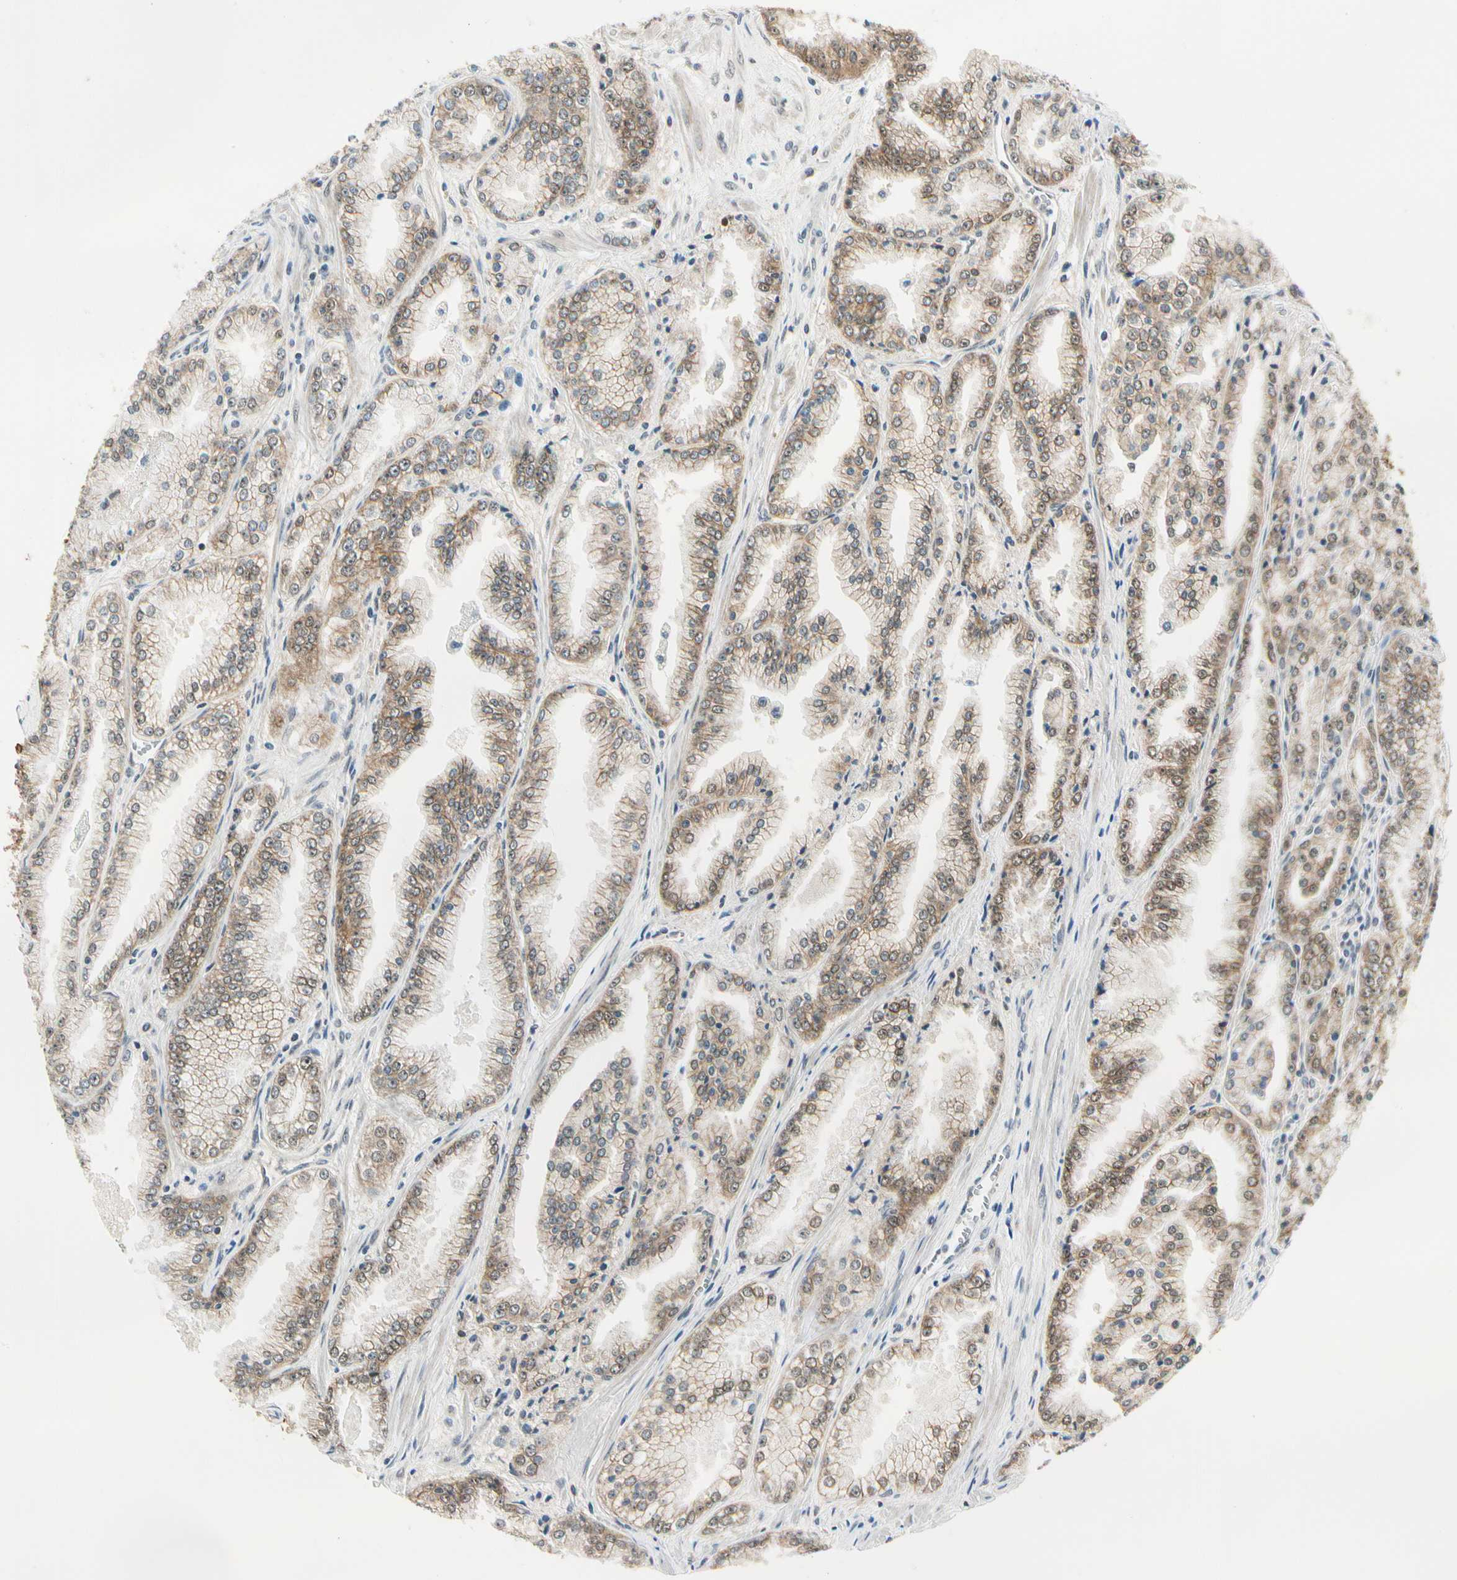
{"staining": {"intensity": "moderate", "quantity": "25%-75%", "location": "cytoplasmic/membranous"}, "tissue": "prostate cancer", "cell_type": "Tumor cells", "image_type": "cancer", "snomed": [{"axis": "morphology", "description": "Adenocarcinoma, High grade"}, {"axis": "topography", "description": "Prostate"}], "caption": "Immunohistochemistry (DAB (3,3'-diaminobenzidine)) staining of human prostate cancer demonstrates moderate cytoplasmic/membranous protein staining in about 25%-75% of tumor cells.", "gene": "PDK2", "patient": {"sex": "male", "age": 61}}